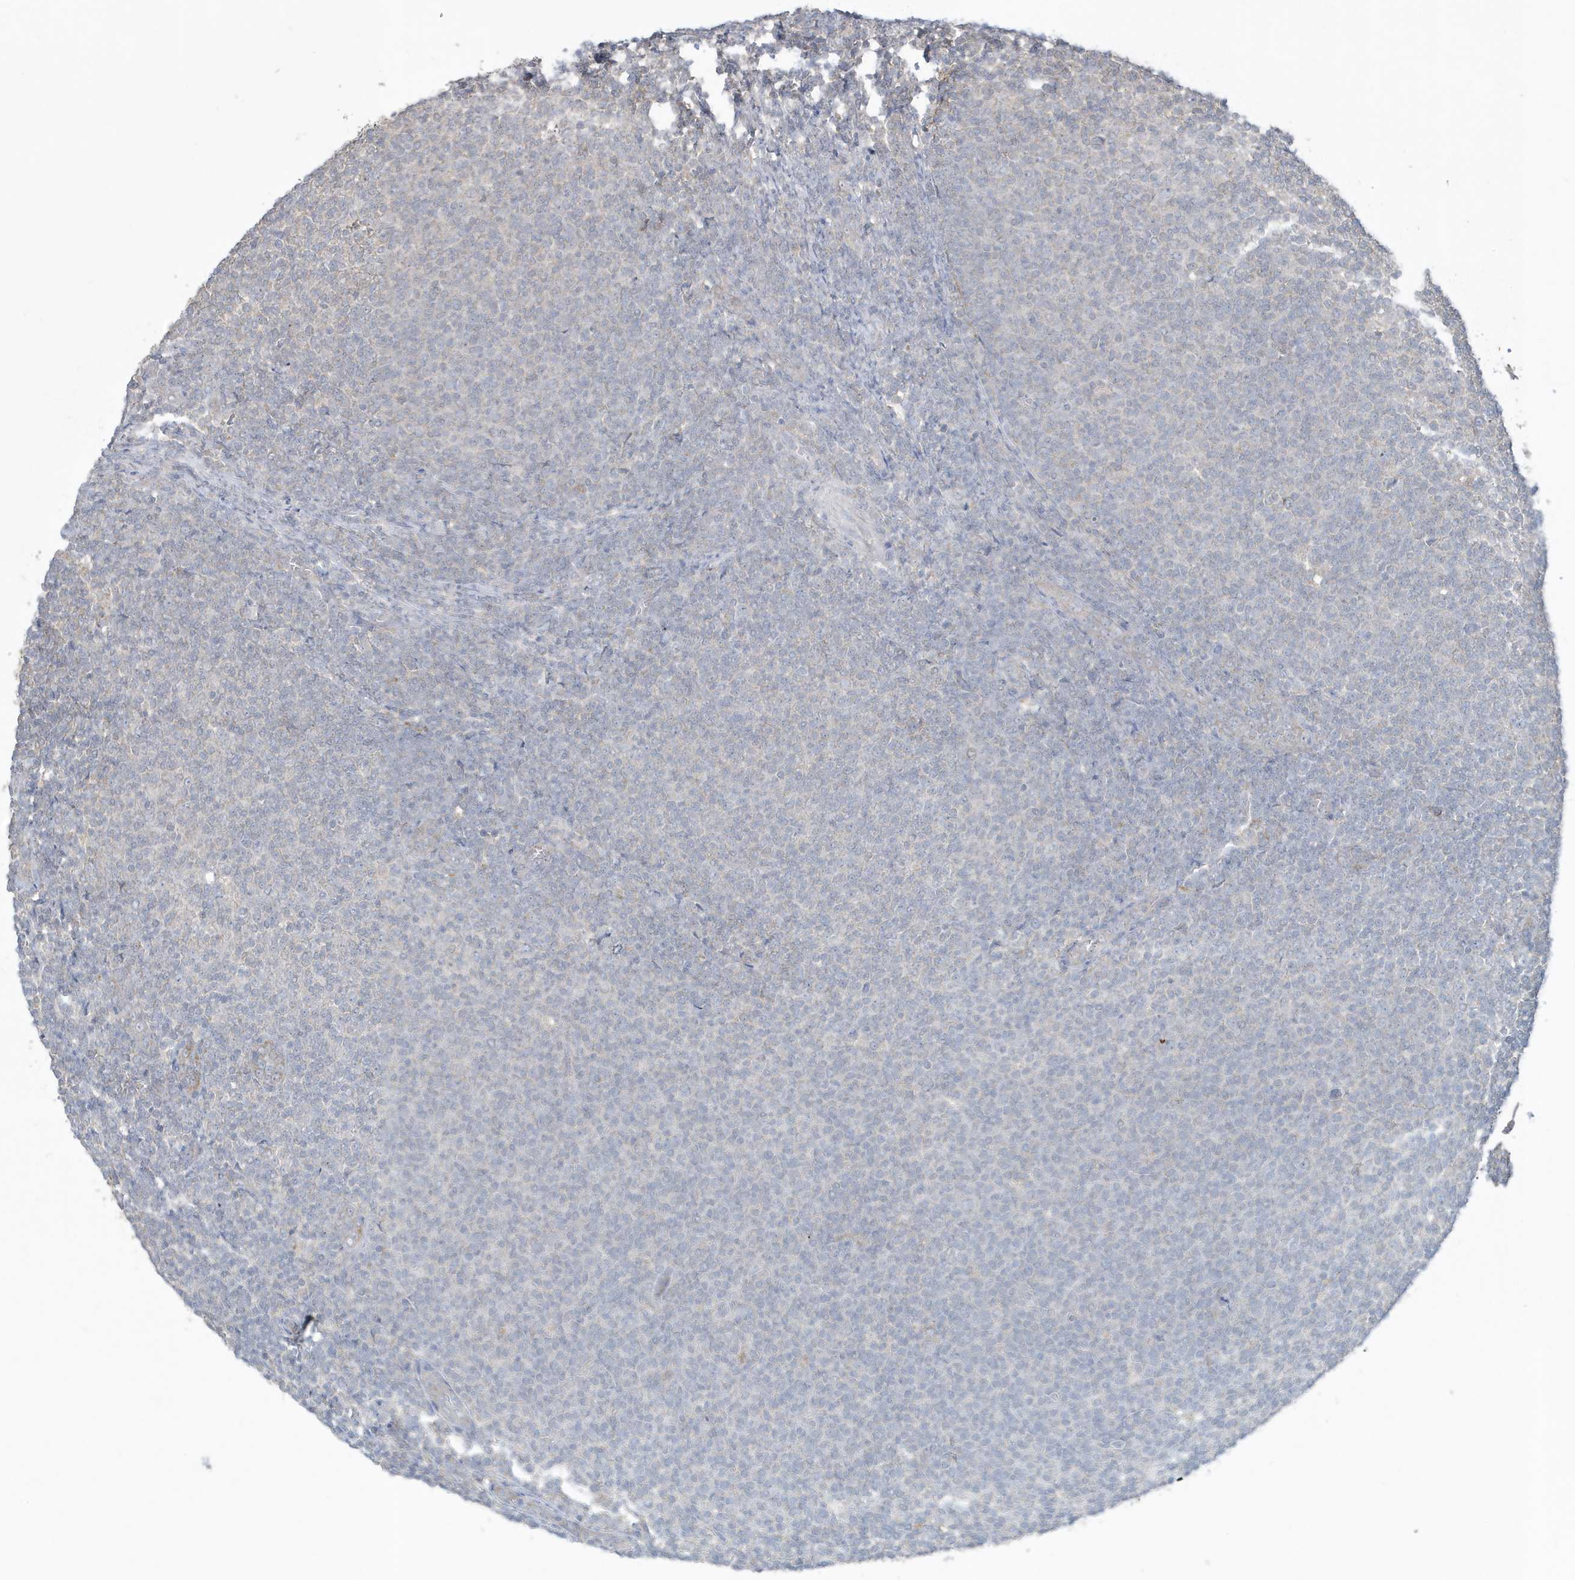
{"staining": {"intensity": "negative", "quantity": "none", "location": "none"}, "tissue": "lymphoma", "cell_type": "Tumor cells", "image_type": "cancer", "snomed": [{"axis": "morphology", "description": "Malignant lymphoma, non-Hodgkin's type, Low grade"}, {"axis": "topography", "description": "Lymph node"}], "caption": "DAB (3,3'-diaminobenzidine) immunohistochemical staining of human malignant lymphoma, non-Hodgkin's type (low-grade) exhibits no significant positivity in tumor cells.", "gene": "C1RL", "patient": {"sex": "male", "age": 66}}